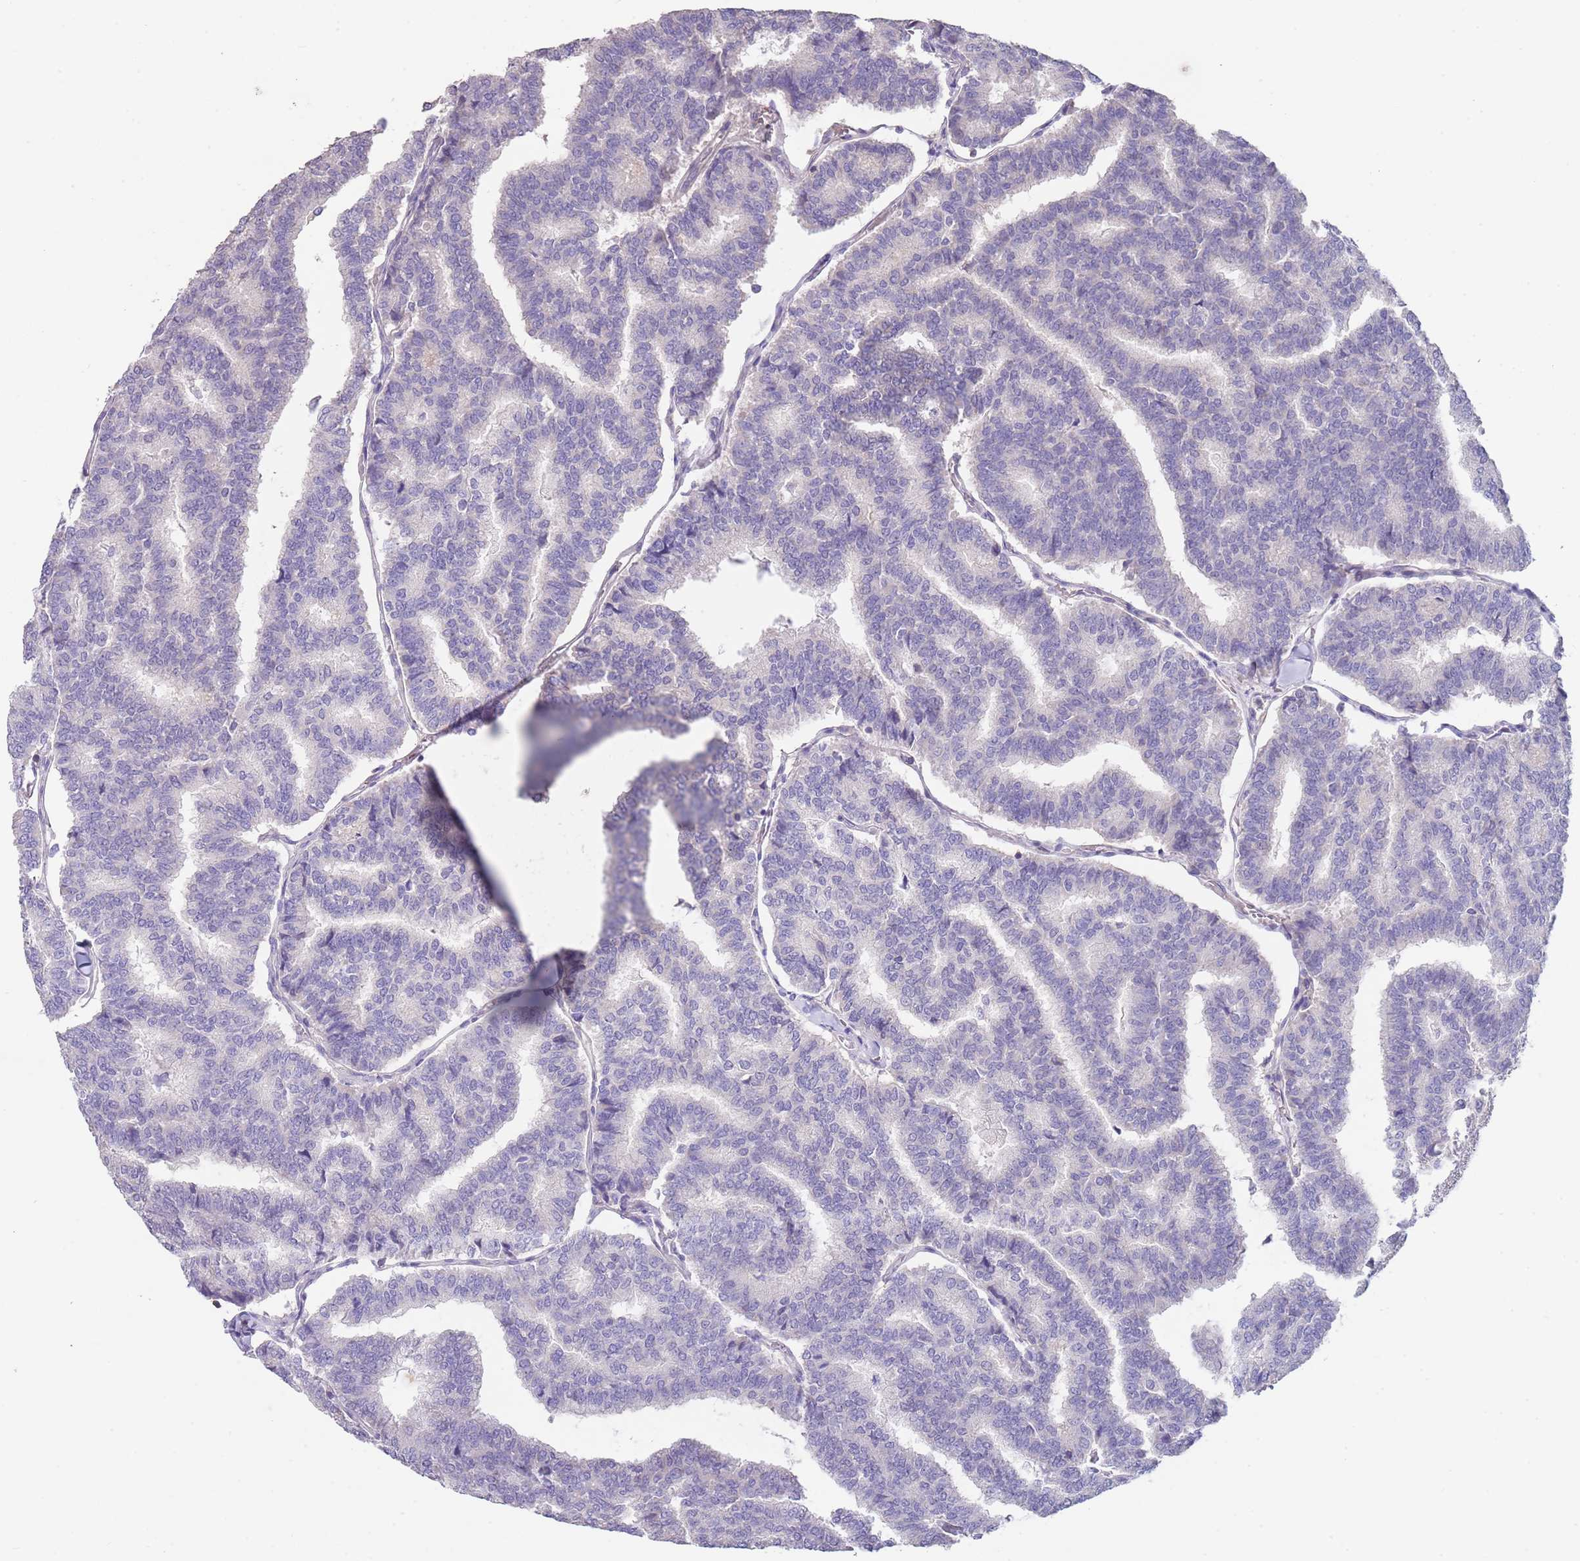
{"staining": {"intensity": "negative", "quantity": "none", "location": "none"}, "tissue": "thyroid cancer", "cell_type": "Tumor cells", "image_type": "cancer", "snomed": [{"axis": "morphology", "description": "Papillary adenocarcinoma, NOS"}, {"axis": "topography", "description": "Thyroid gland"}], "caption": "Image shows no protein staining in tumor cells of papillary adenocarcinoma (thyroid) tissue.", "gene": "ZNF14", "patient": {"sex": "female", "age": 35}}